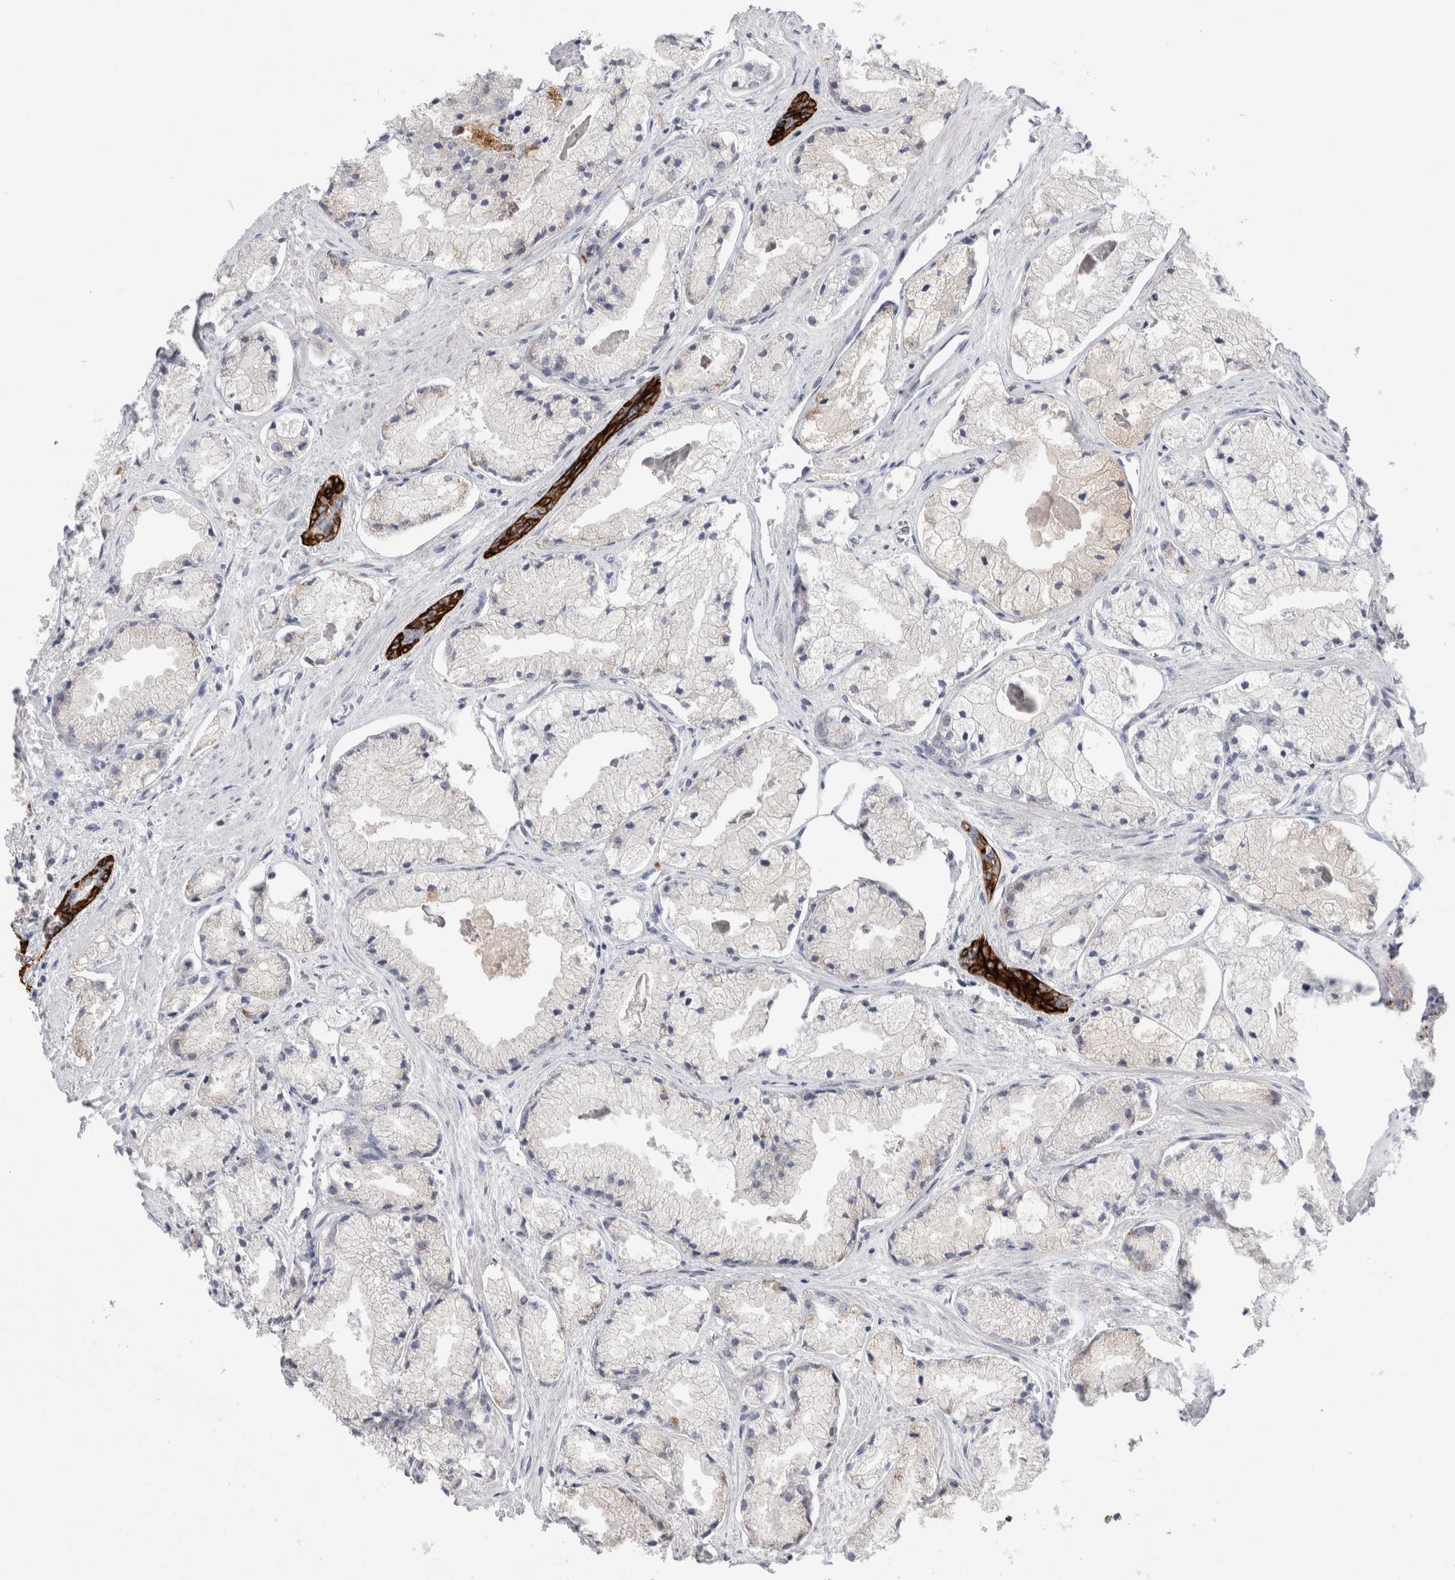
{"staining": {"intensity": "negative", "quantity": "none", "location": "none"}, "tissue": "prostate cancer", "cell_type": "Tumor cells", "image_type": "cancer", "snomed": [{"axis": "morphology", "description": "Adenocarcinoma, High grade"}, {"axis": "topography", "description": "Prostate"}], "caption": "There is no significant staining in tumor cells of adenocarcinoma (high-grade) (prostate).", "gene": "GAA", "patient": {"sex": "male", "age": 50}}